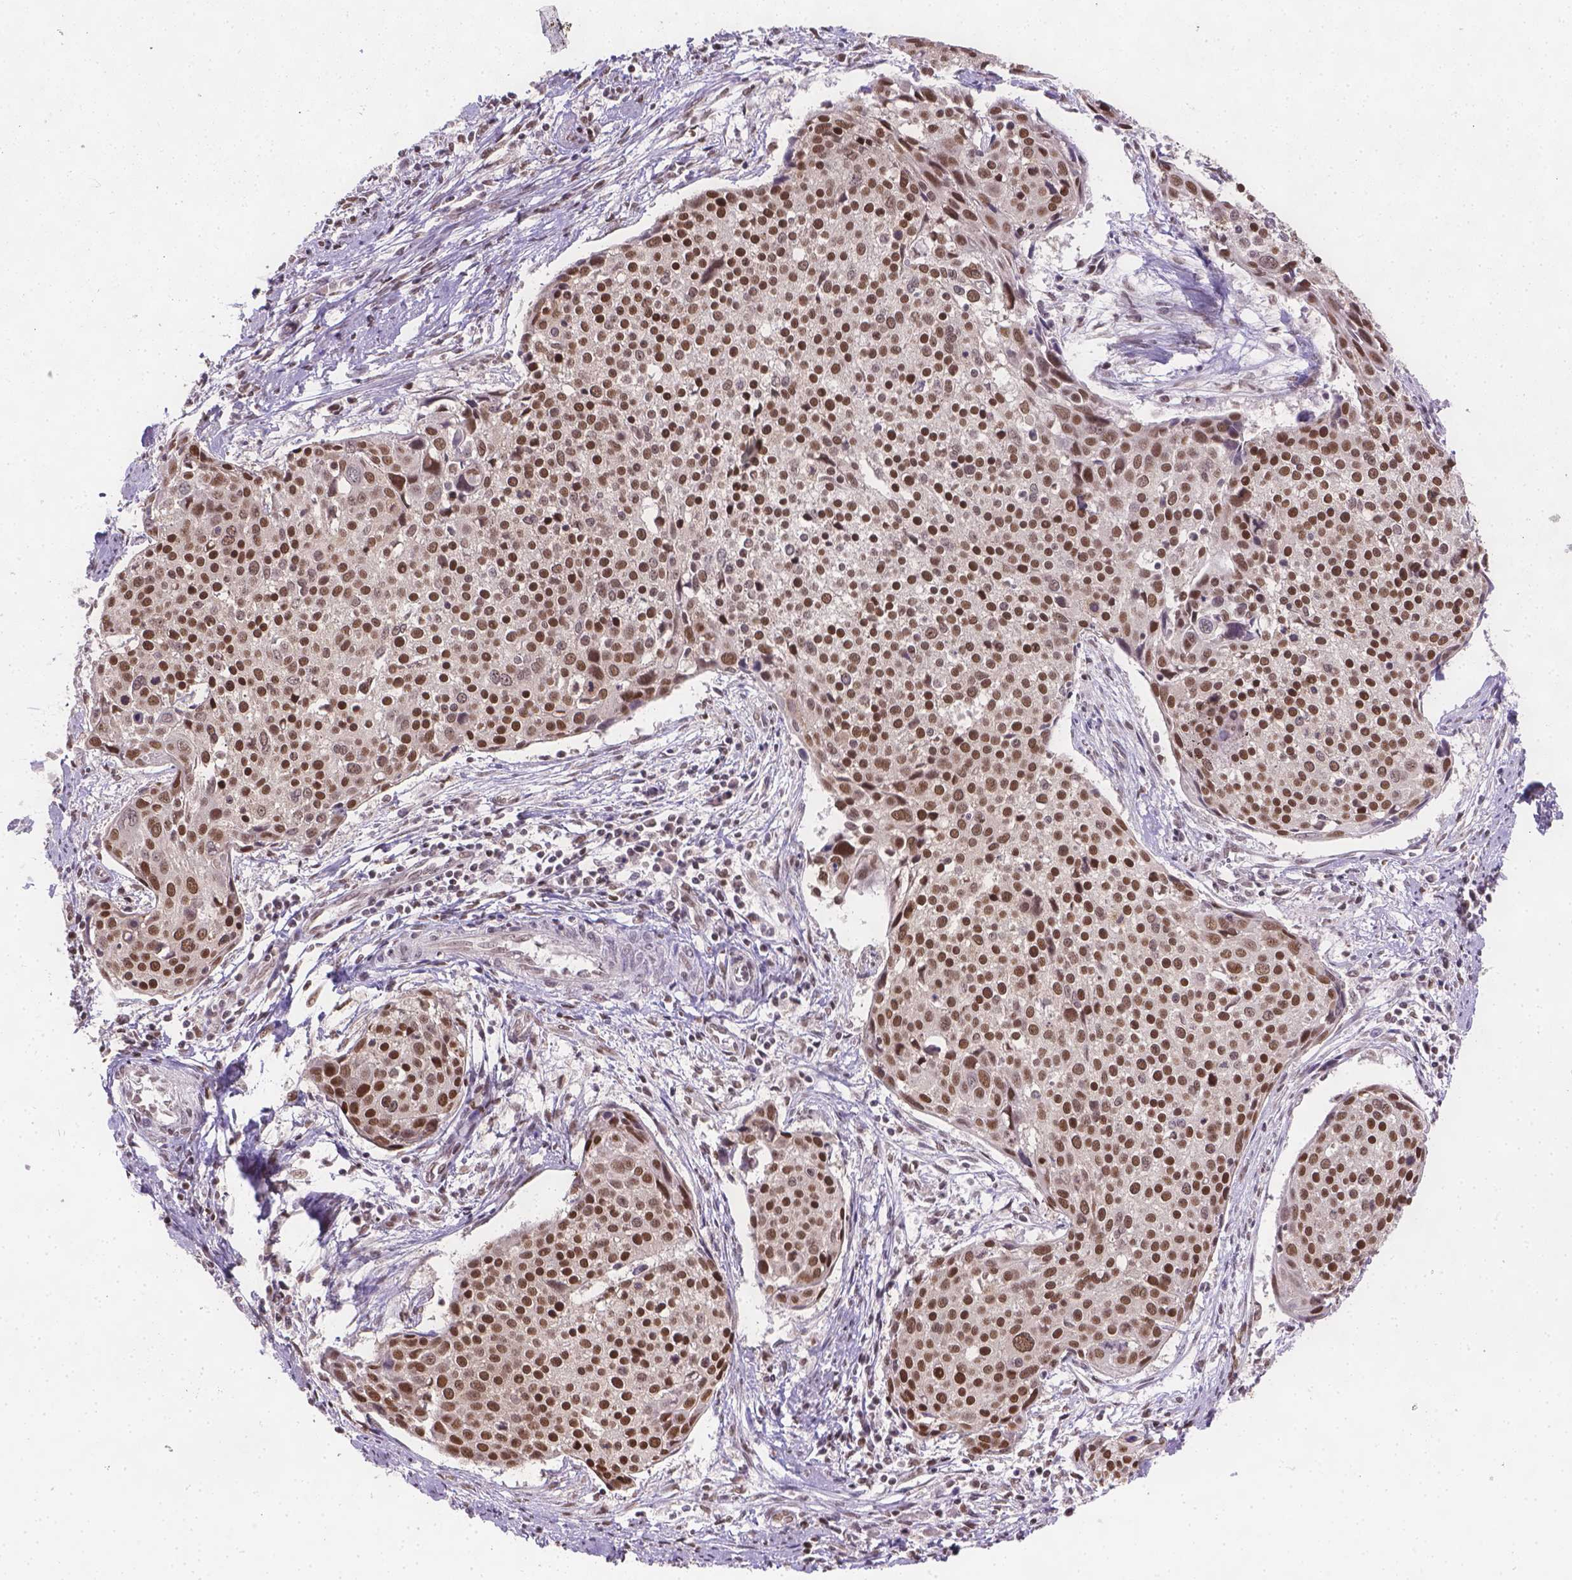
{"staining": {"intensity": "strong", "quantity": ">75%", "location": "nuclear"}, "tissue": "cervical cancer", "cell_type": "Tumor cells", "image_type": "cancer", "snomed": [{"axis": "morphology", "description": "Squamous cell carcinoma, NOS"}, {"axis": "topography", "description": "Cervix"}], "caption": "This is a histology image of immunohistochemistry (IHC) staining of squamous cell carcinoma (cervical), which shows strong staining in the nuclear of tumor cells.", "gene": "FANCE", "patient": {"sex": "female", "age": 39}}